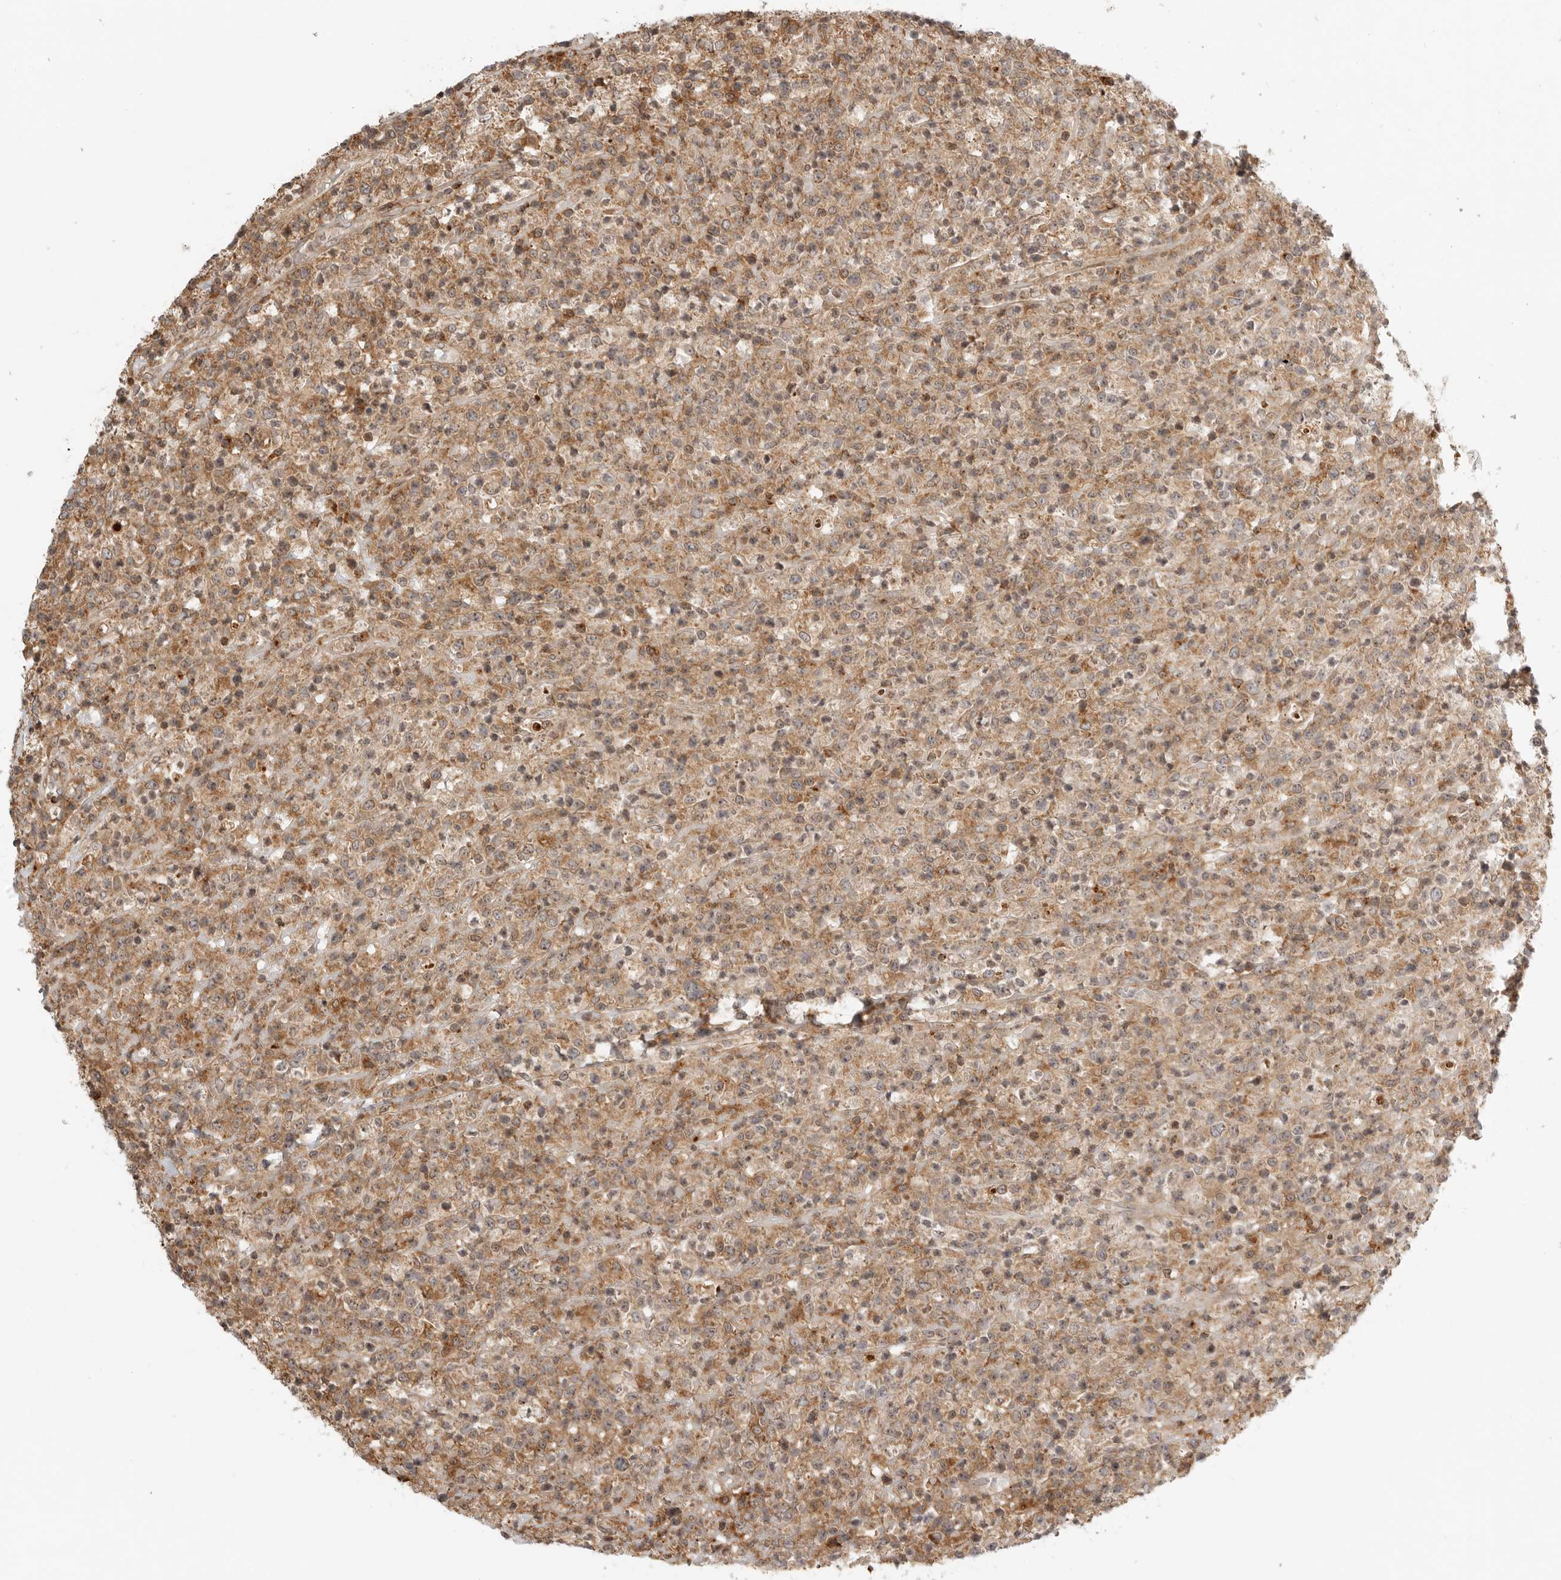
{"staining": {"intensity": "weak", "quantity": ">75%", "location": "cytoplasmic/membranous"}, "tissue": "lymphoma", "cell_type": "Tumor cells", "image_type": "cancer", "snomed": [{"axis": "morphology", "description": "Malignant lymphoma, non-Hodgkin's type, High grade"}, {"axis": "topography", "description": "Colon"}], "caption": "Lymphoma was stained to show a protein in brown. There is low levels of weak cytoplasmic/membranous positivity in approximately >75% of tumor cells.", "gene": "IDUA", "patient": {"sex": "female", "age": 53}}